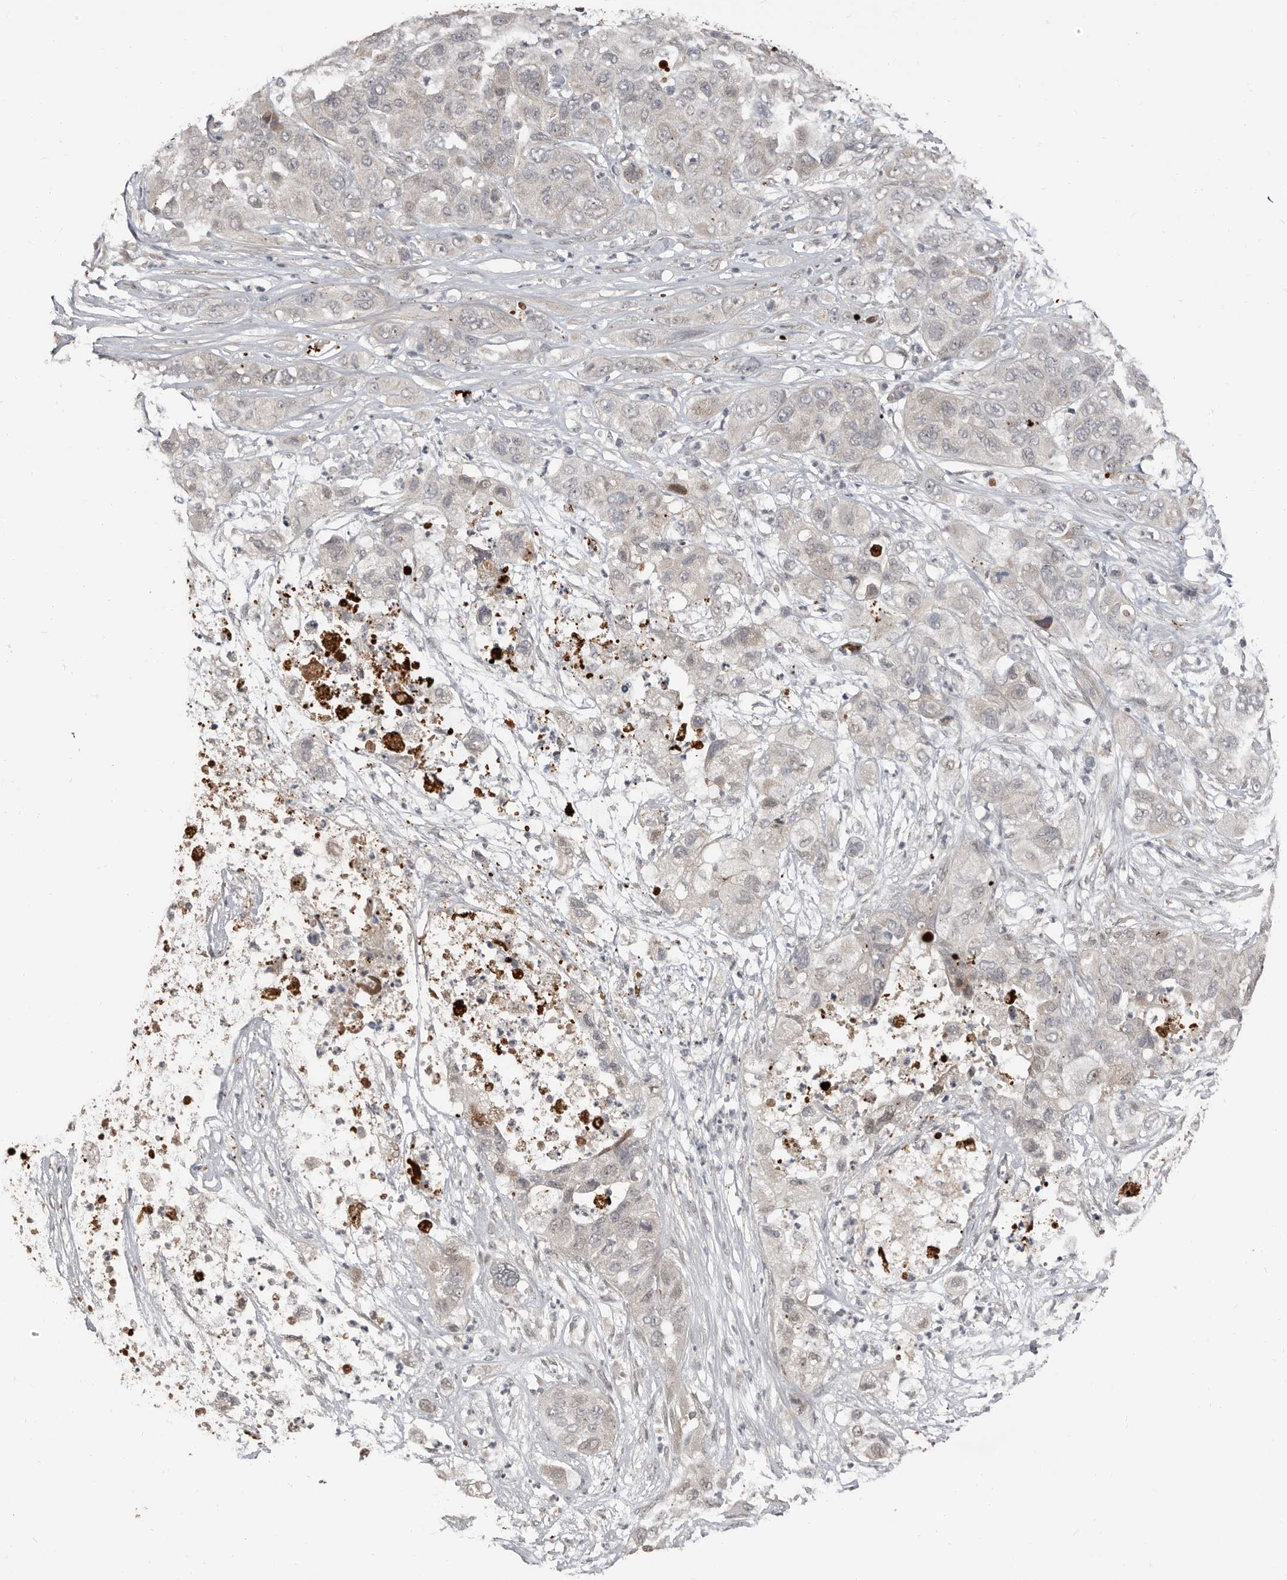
{"staining": {"intensity": "weak", "quantity": "25%-75%", "location": "cytoplasmic/membranous,nuclear"}, "tissue": "pancreatic cancer", "cell_type": "Tumor cells", "image_type": "cancer", "snomed": [{"axis": "morphology", "description": "Adenocarcinoma, NOS"}, {"axis": "topography", "description": "Pancreas"}], "caption": "Brown immunohistochemical staining in human pancreatic cancer reveals weak cytoplasmic/membranous and nuclear expression in approximately 25%-75% of tumor cells.", "gene": "APOL6", "patient": {"sex": "female", "age": 78}}